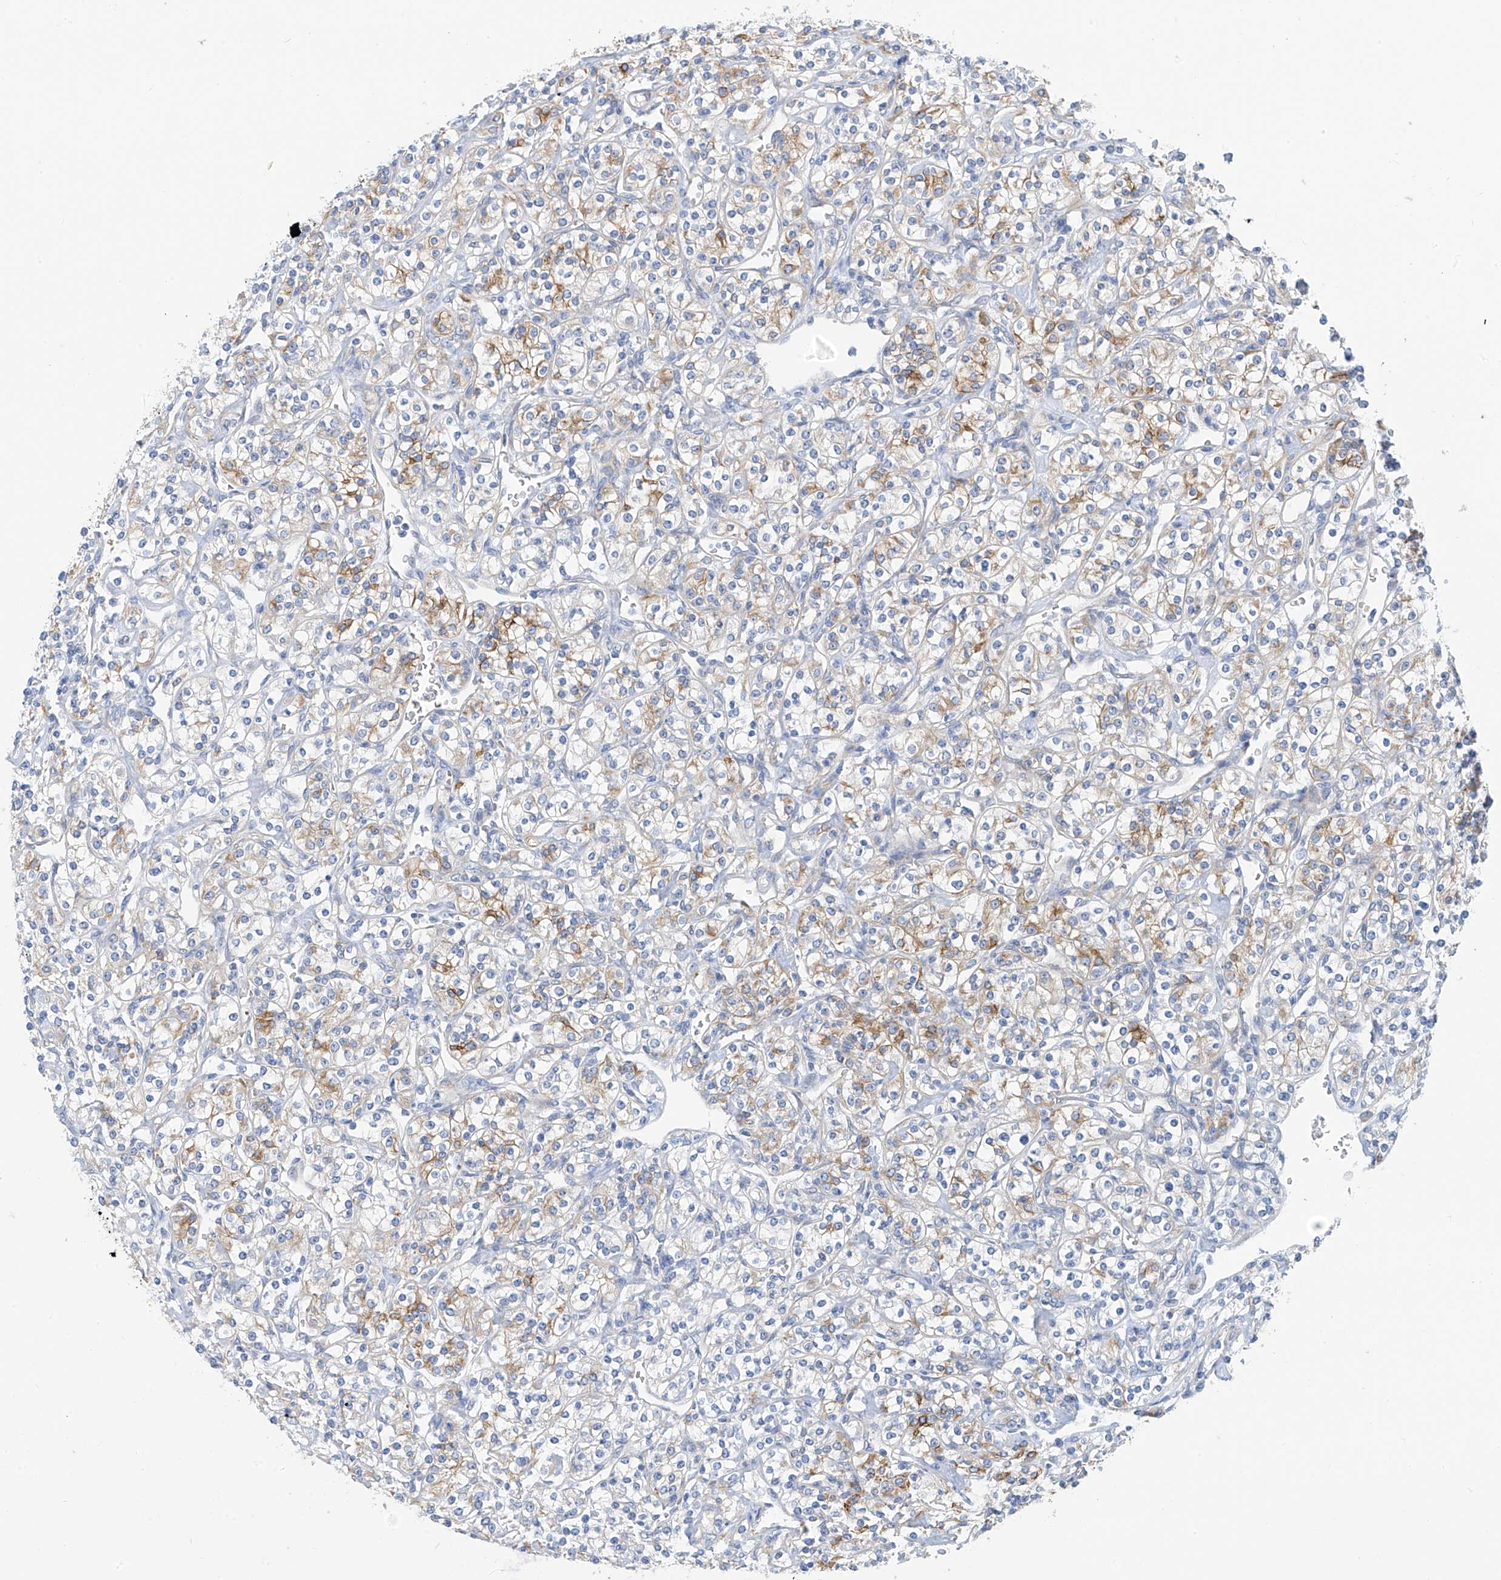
{"staining": {"intensity": "moderate", "quantity": "<25%", "location": "cytoplasmic/membranous"}, "tissue": "renal cancer", "cell_type": "Tumor cells", "image_type": "cancer", "snomed": [{"axis": "morphology", "description": "Adenocarcinoma, NOS"}, {"axis": "topography", "description": "Kidney"}], "caption": "Tumor cells show low levels of moderate cytoplasmic/membranous positivity in approximately <25% of cells in adenocarcinoma (renal). The protein is shown in brown color, while the nuclei are stained blue.", "gene": "PIK3C2B", "patient": {"sex": "male", "age": 77}}